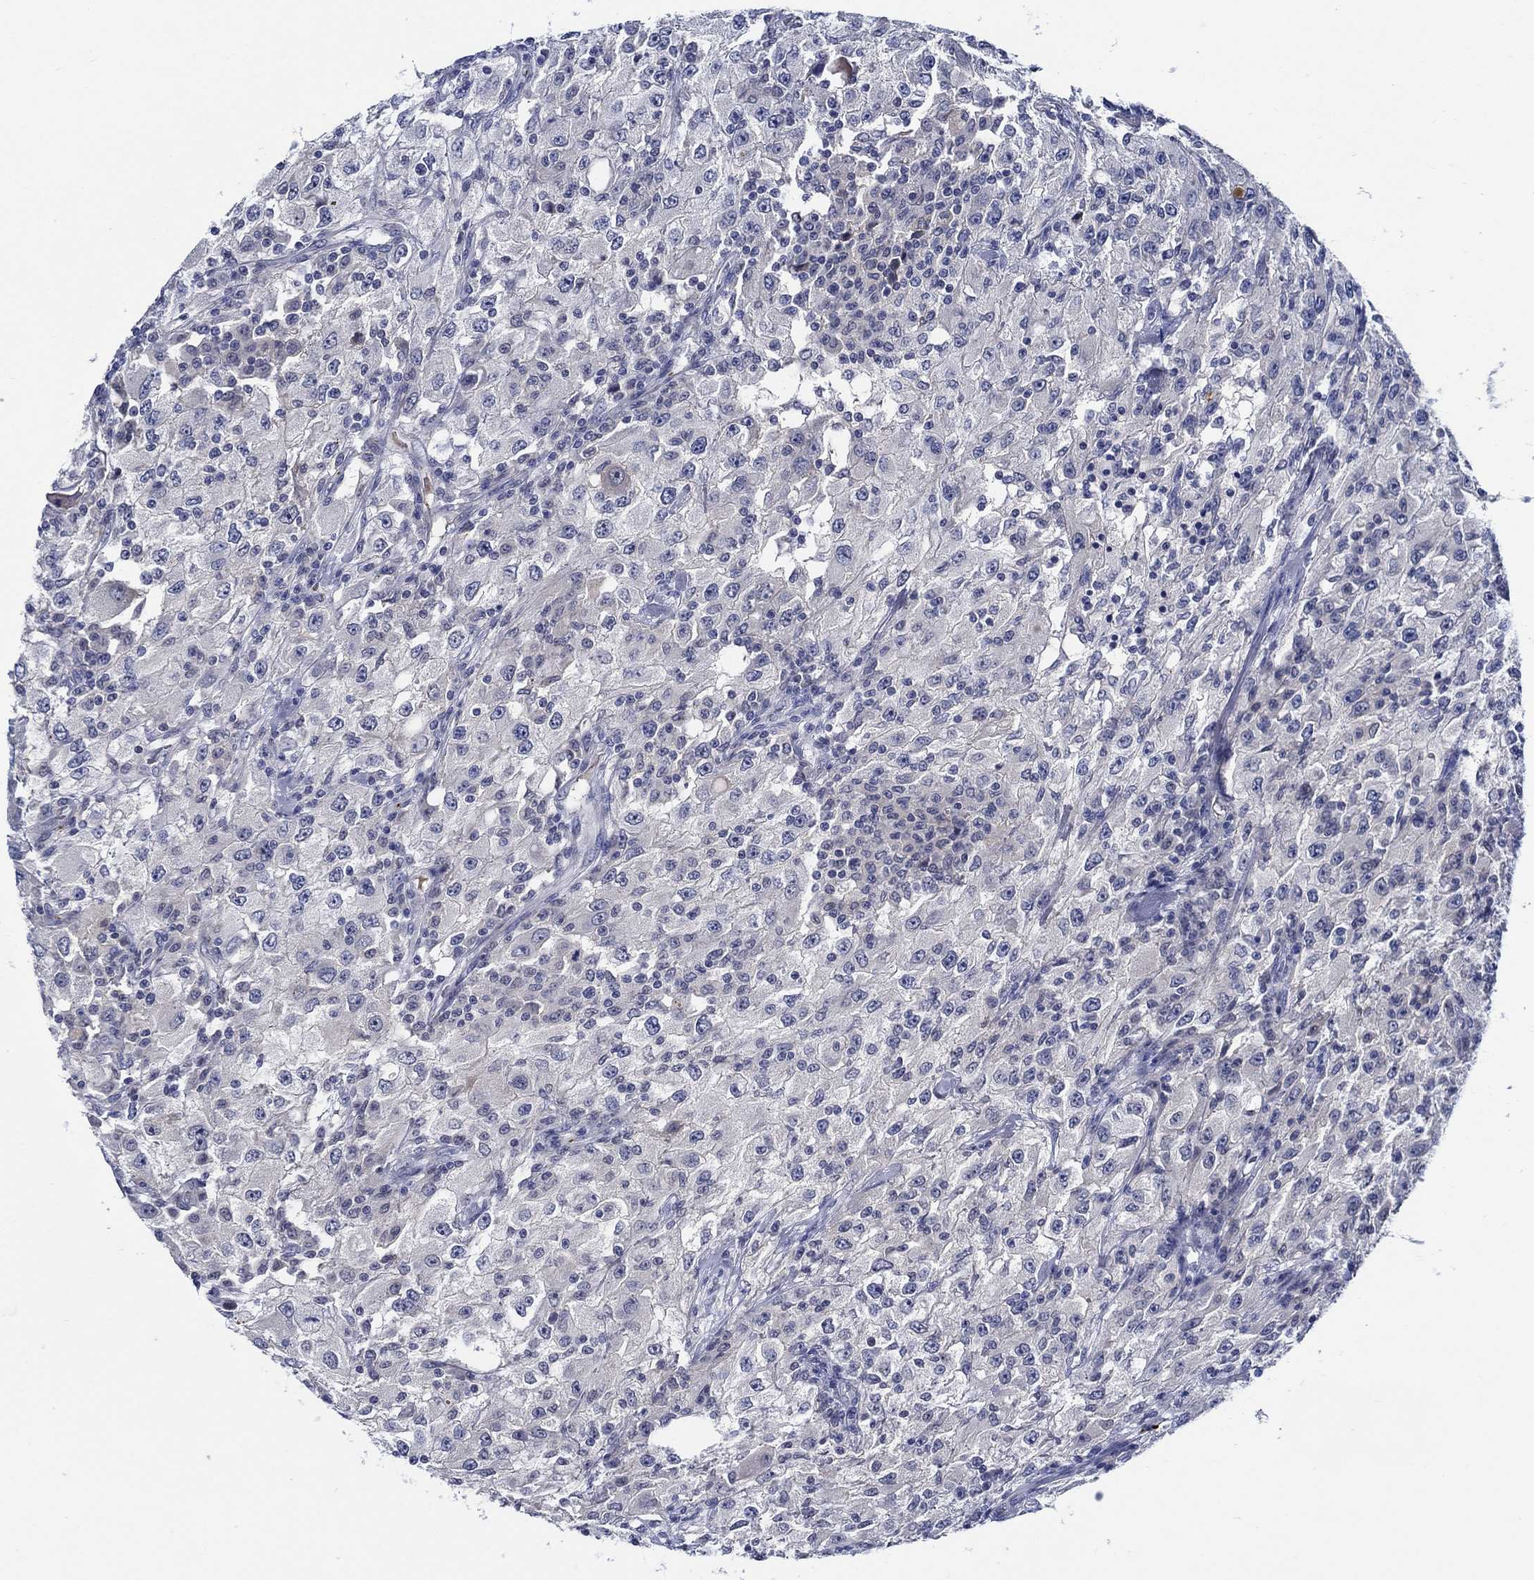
{"staining": {"intensity": "negative", "quantity": "none", "location": "none"}, "tissue": "renal cancer", "cell_type": "Tumor cells", "image_type": "cancer", "snomed": [{"axis": "morphology", "description": "Adenocarcinoma, NOS"}, {"axis": "topography", "description": "Kidney"}], "caption": "High magnification brightfield microscopy of renal adenocarcinoma stained with DAB (3,3'-diaminobenzidine) (brown) and counterstained with hematoxylin (blue): tumor cells show no significant positivity.", "gene": "ALOX12", "patient": {"sex": "female", "age": 67}}